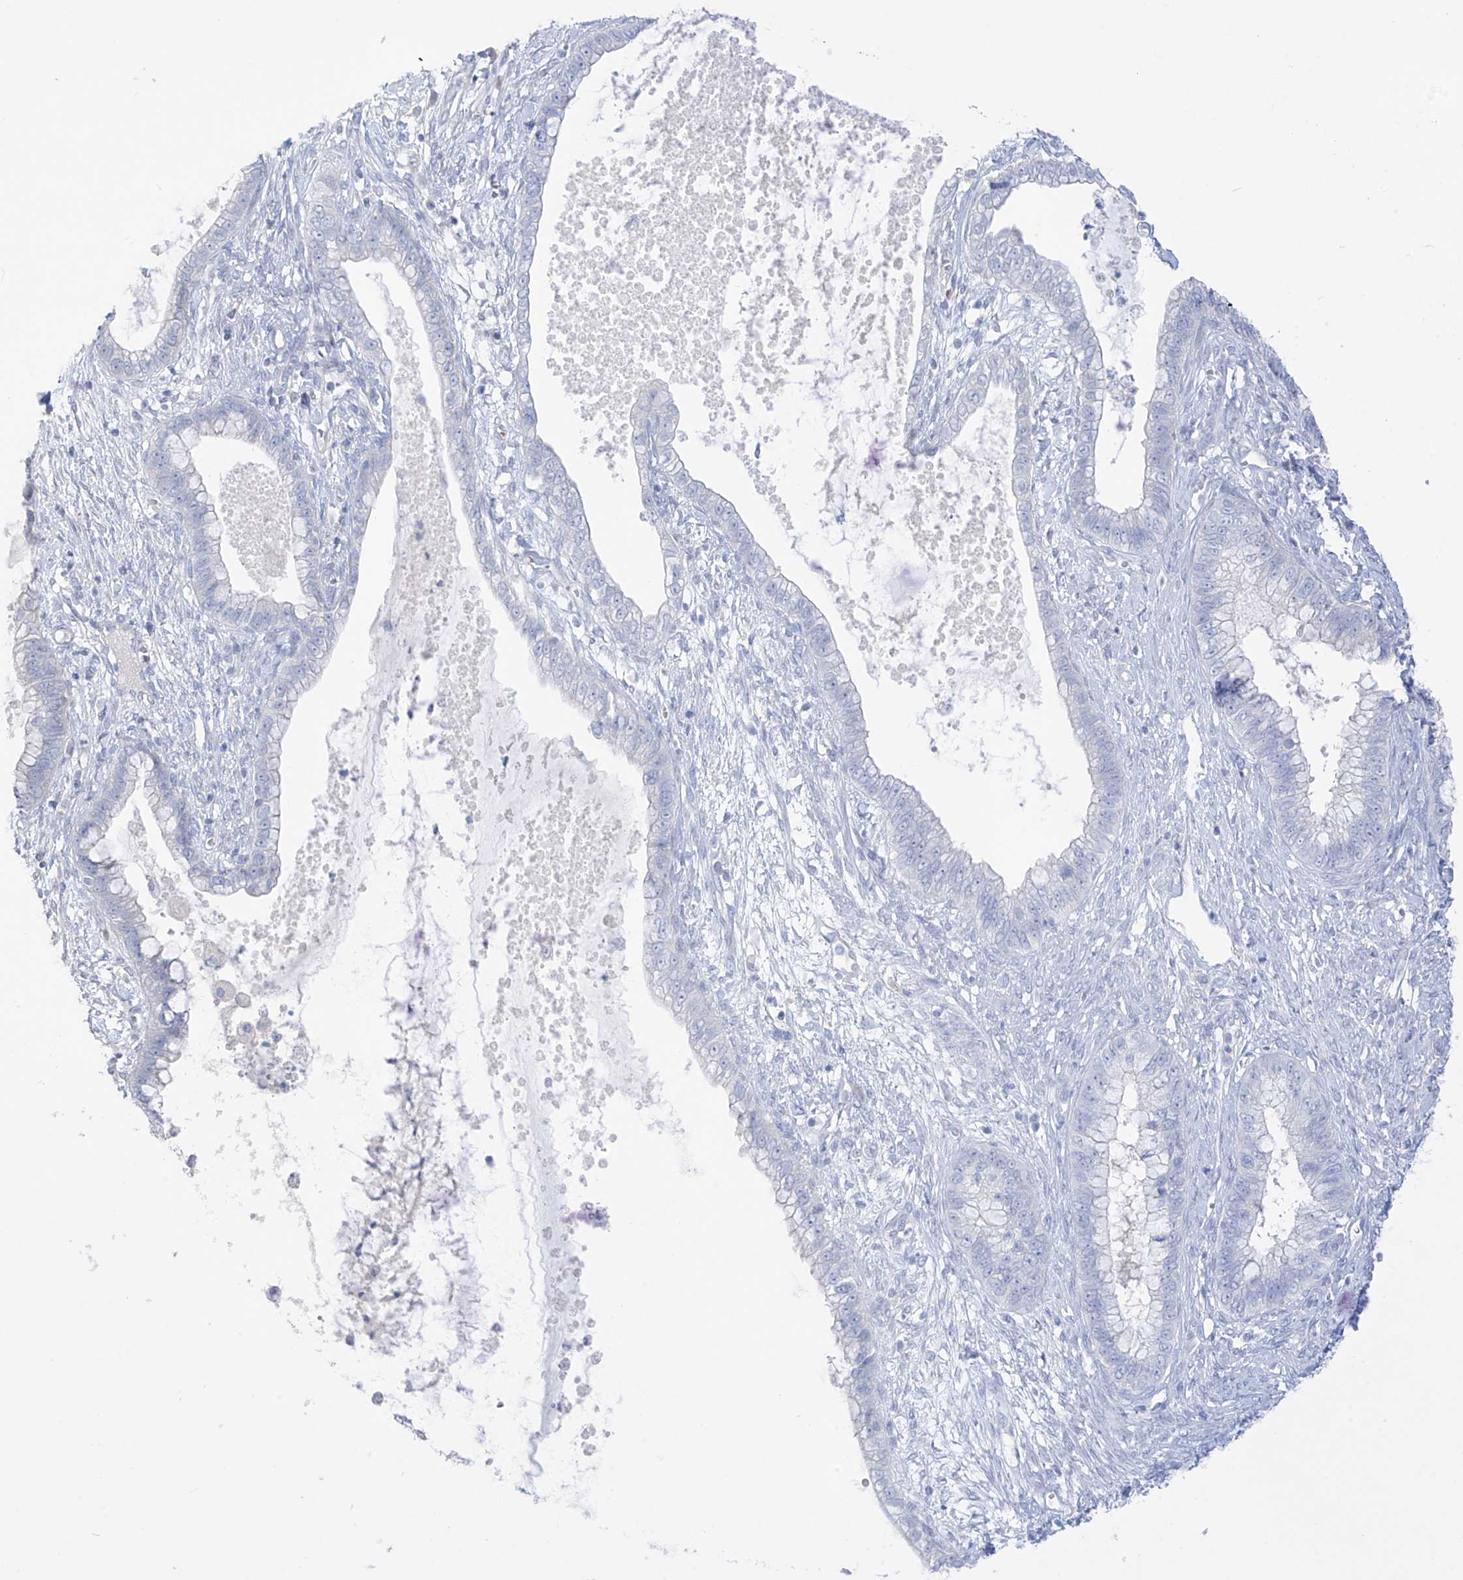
{"staining": {"intensity": "negative", "quantity": "none", "location": "none"}, "tissue": "cervical cancer", "cell_type": "Tumor cells", "image_type": "cancer", "snomed": [{"axis": "morphology", "description": "Adenocarcinoma, NOS"}, {"axis": "topography", "description": "Cervix"}], "caption": "Tumor cells show no significant staining in cervical cancer (adenocarcinoma).", "gene": "ASPRV1", "patient": {"sex": "female", "age": 44}}